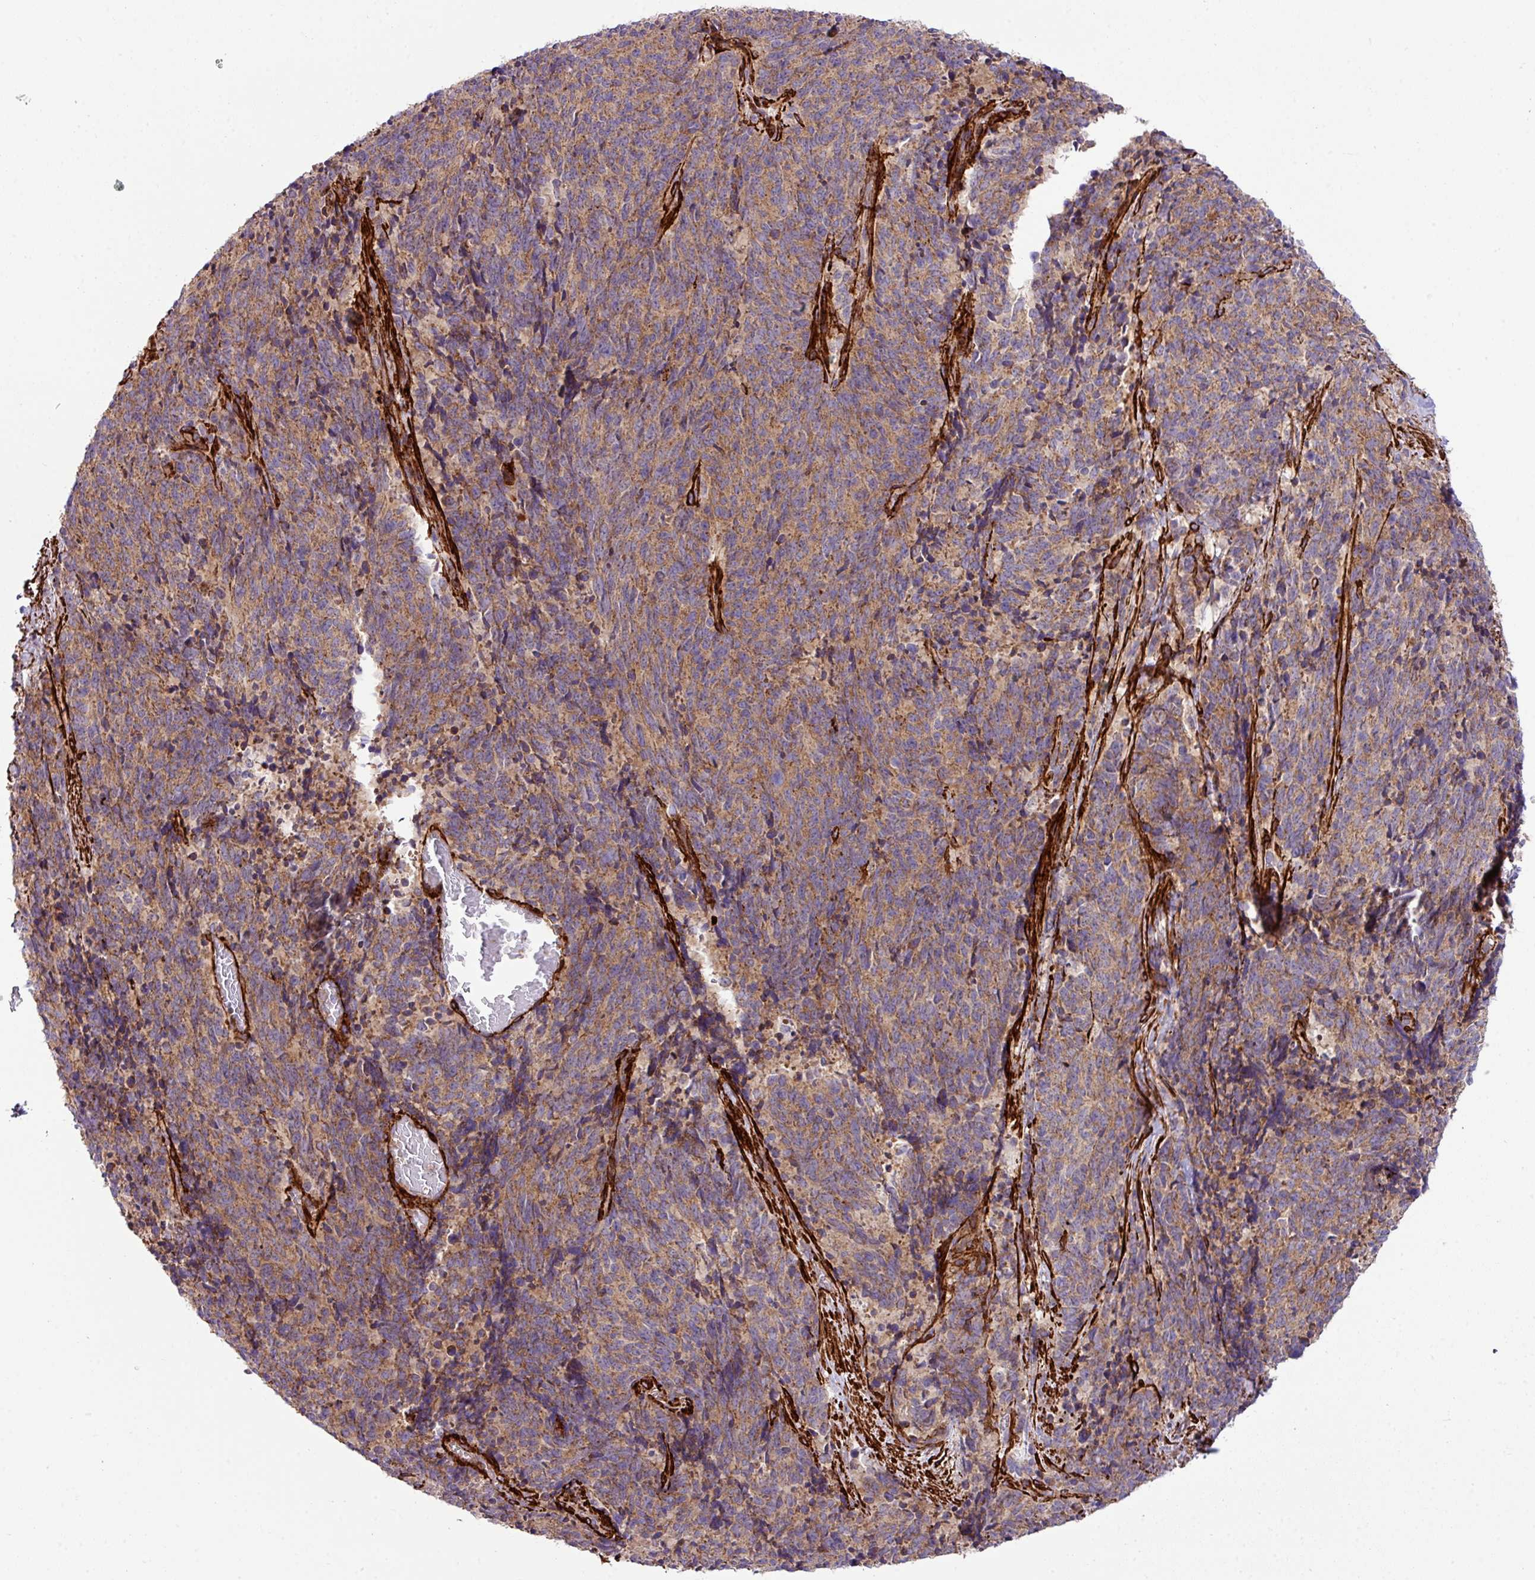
{"staining": {"intensity": "moderate", "quantity": ">75%", "location": "cytoplasmic/membranous"}, "tissue": "cervical cancer", "cell_type": "Tumor cells", "image_type": "cancer", "snomed": [{"axis": "morphology", "description": "Squamous cell carcinoma, NOS"}, {"axis": "topography", "description": "Cervix"}], "caption": "Human cervical squamous cell carcinoma stained with a protein marker demonstrates moderate staining in tumor cells.", "gene": "FAM47E", "patient": {"sex": "female", "age": 29}}